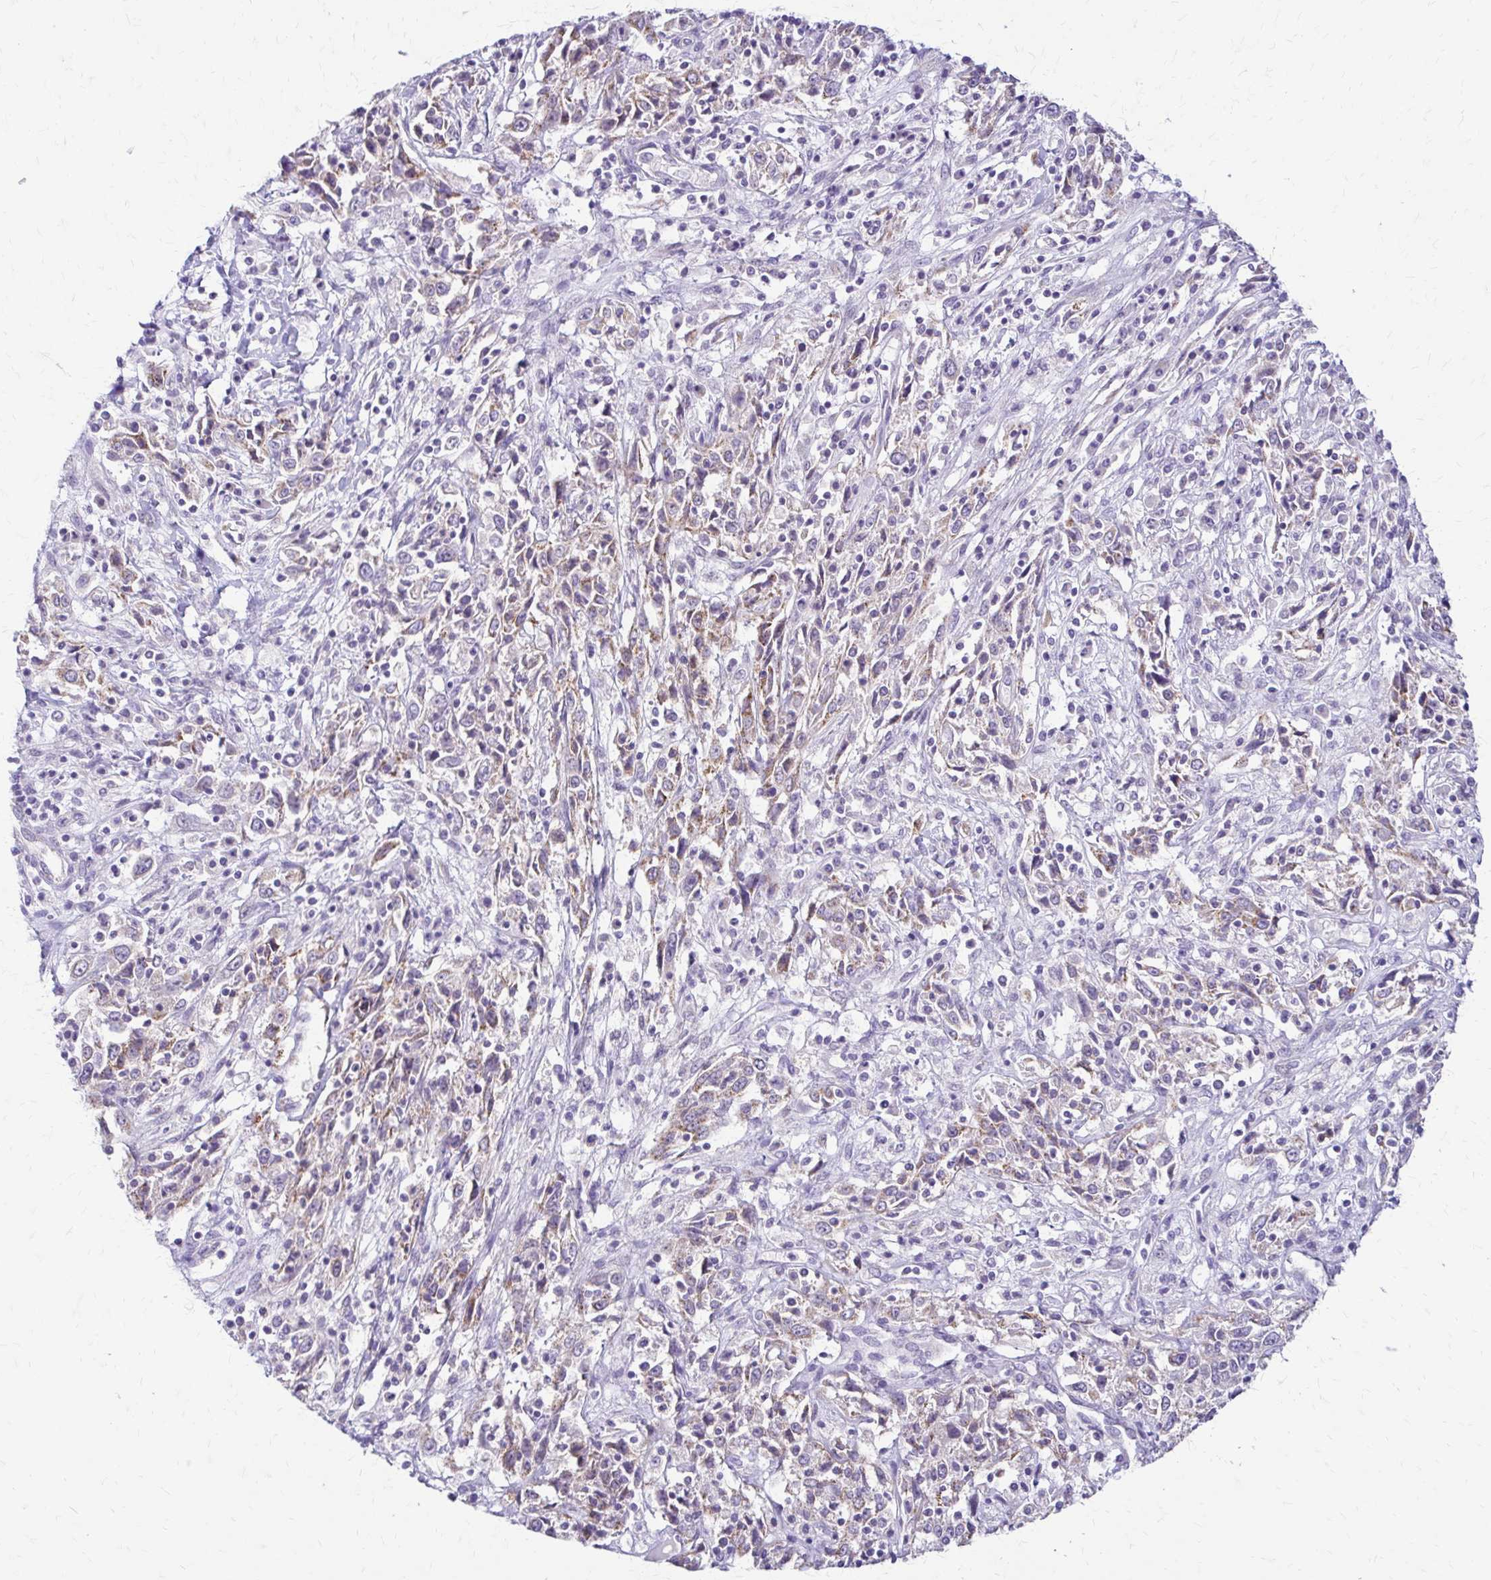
{"staining": {"intensity": "weak", "quantity": "25%-75%", "location": "cytoplasmic/membranous"}, "tissue": "cervical cancer", "cell_type": "Tumor cells", "image_type": "cancer", "snomed": [{"axis": "morphology", "description": "Adenocarcinoma, NOS"}, {"axis": "topography", "description": "Cervix"}], "caption": "A high-resolution micrograph shows immunohistochemistry (IHC) staining of cervical cancer (adenocarcinoma), which displays weak cytoplasmic/membranous expression in about 25%-75% of tumor cells.", "gene": "SAMD13", "patient": {"sex": "female", "age": 40}}